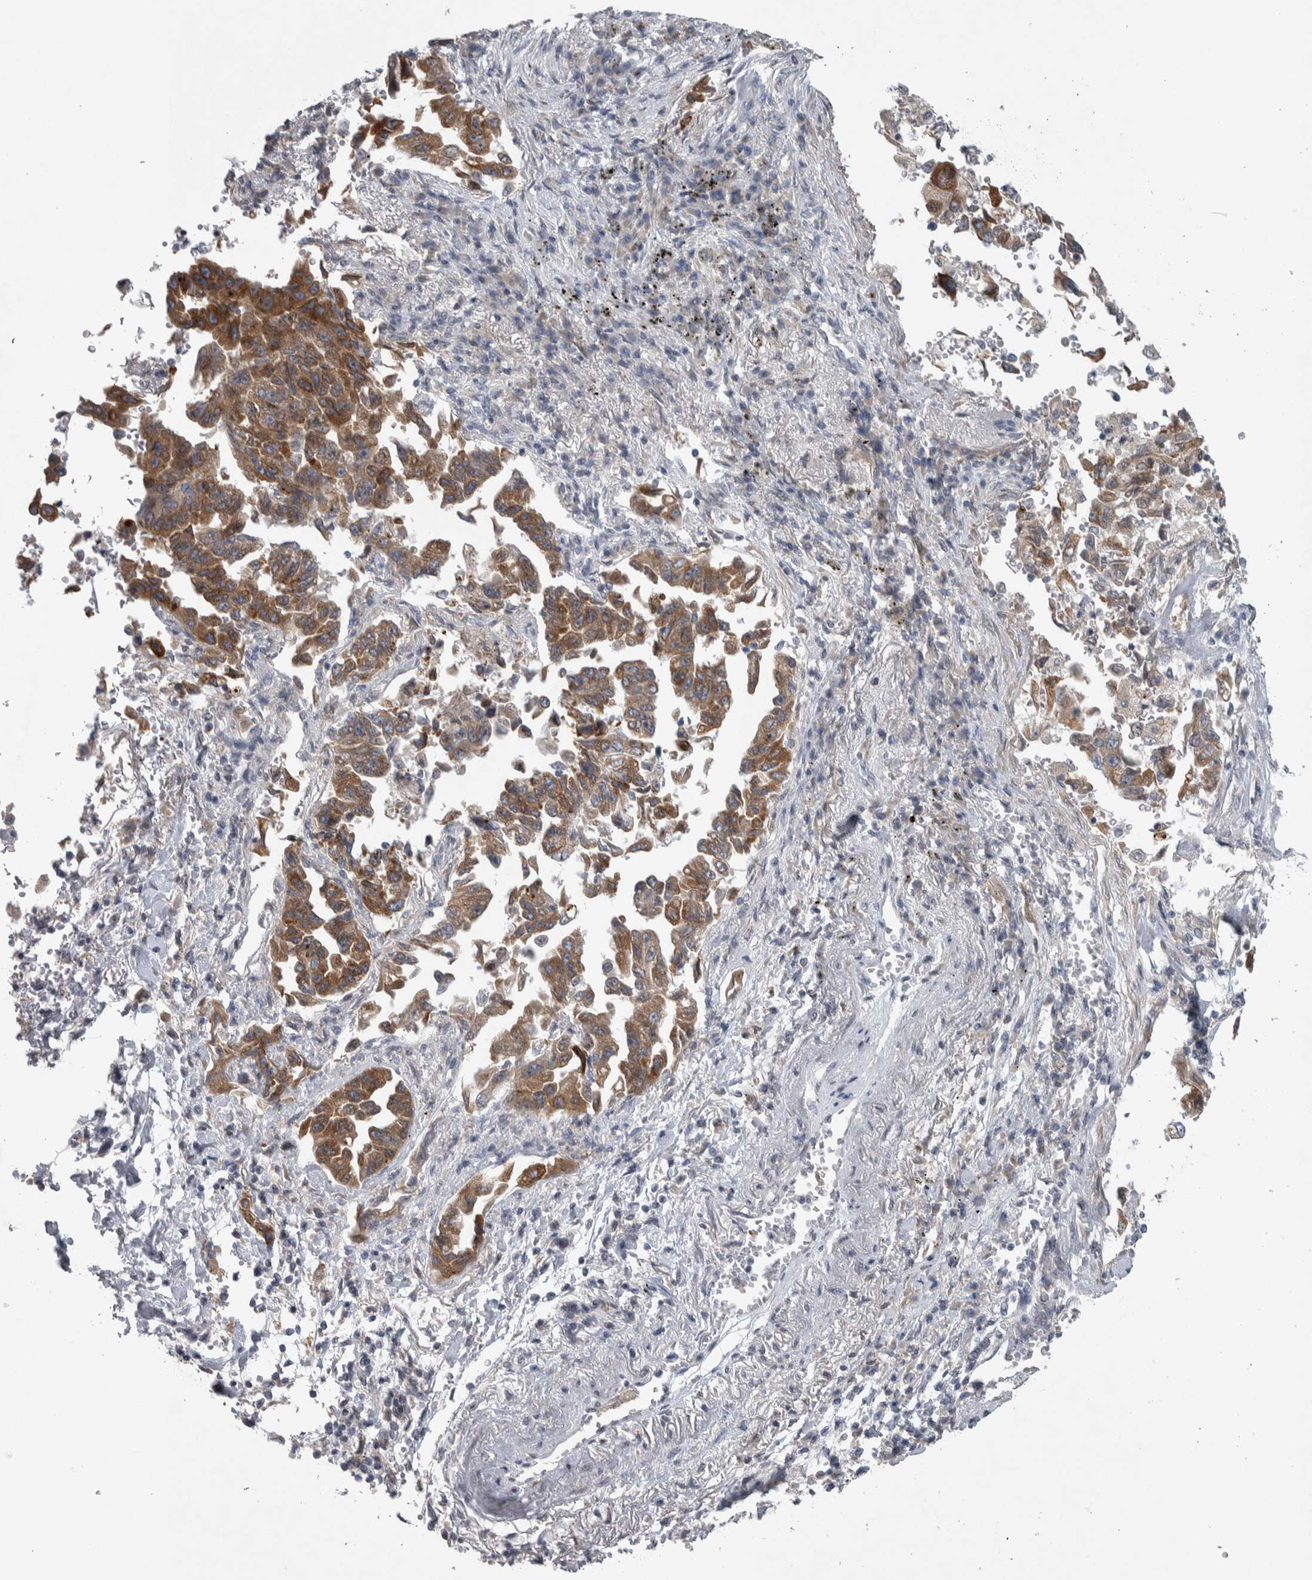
{"staining": {"intensity": "moderate", "quantity": ">75%", "location": "cytoplasmic/membranous"}, "tissue": "lung cancer", "cell_type": "Tumor cells", "image_type": "cancer", "snomed": [{"axis": "morphology", "description": "Adenocarcinoma, NOS"}, {"axis": "topography", "description": "Lung"}], "caption": "Immunohistochemistry (IHC) staining of lung cancer, which reveals medium levels of moderate cytoplasmic/membranous staining in about >75% of tumor cells indicating moderate cytoplasmic/membranous protein expression. The staining was performed using DAB (brown) for protein detection and nuclei were counterstained in hematoxylin (blue).", "gene": "SIGMAR1", "patient": {"sex": "female", "age": 51}}